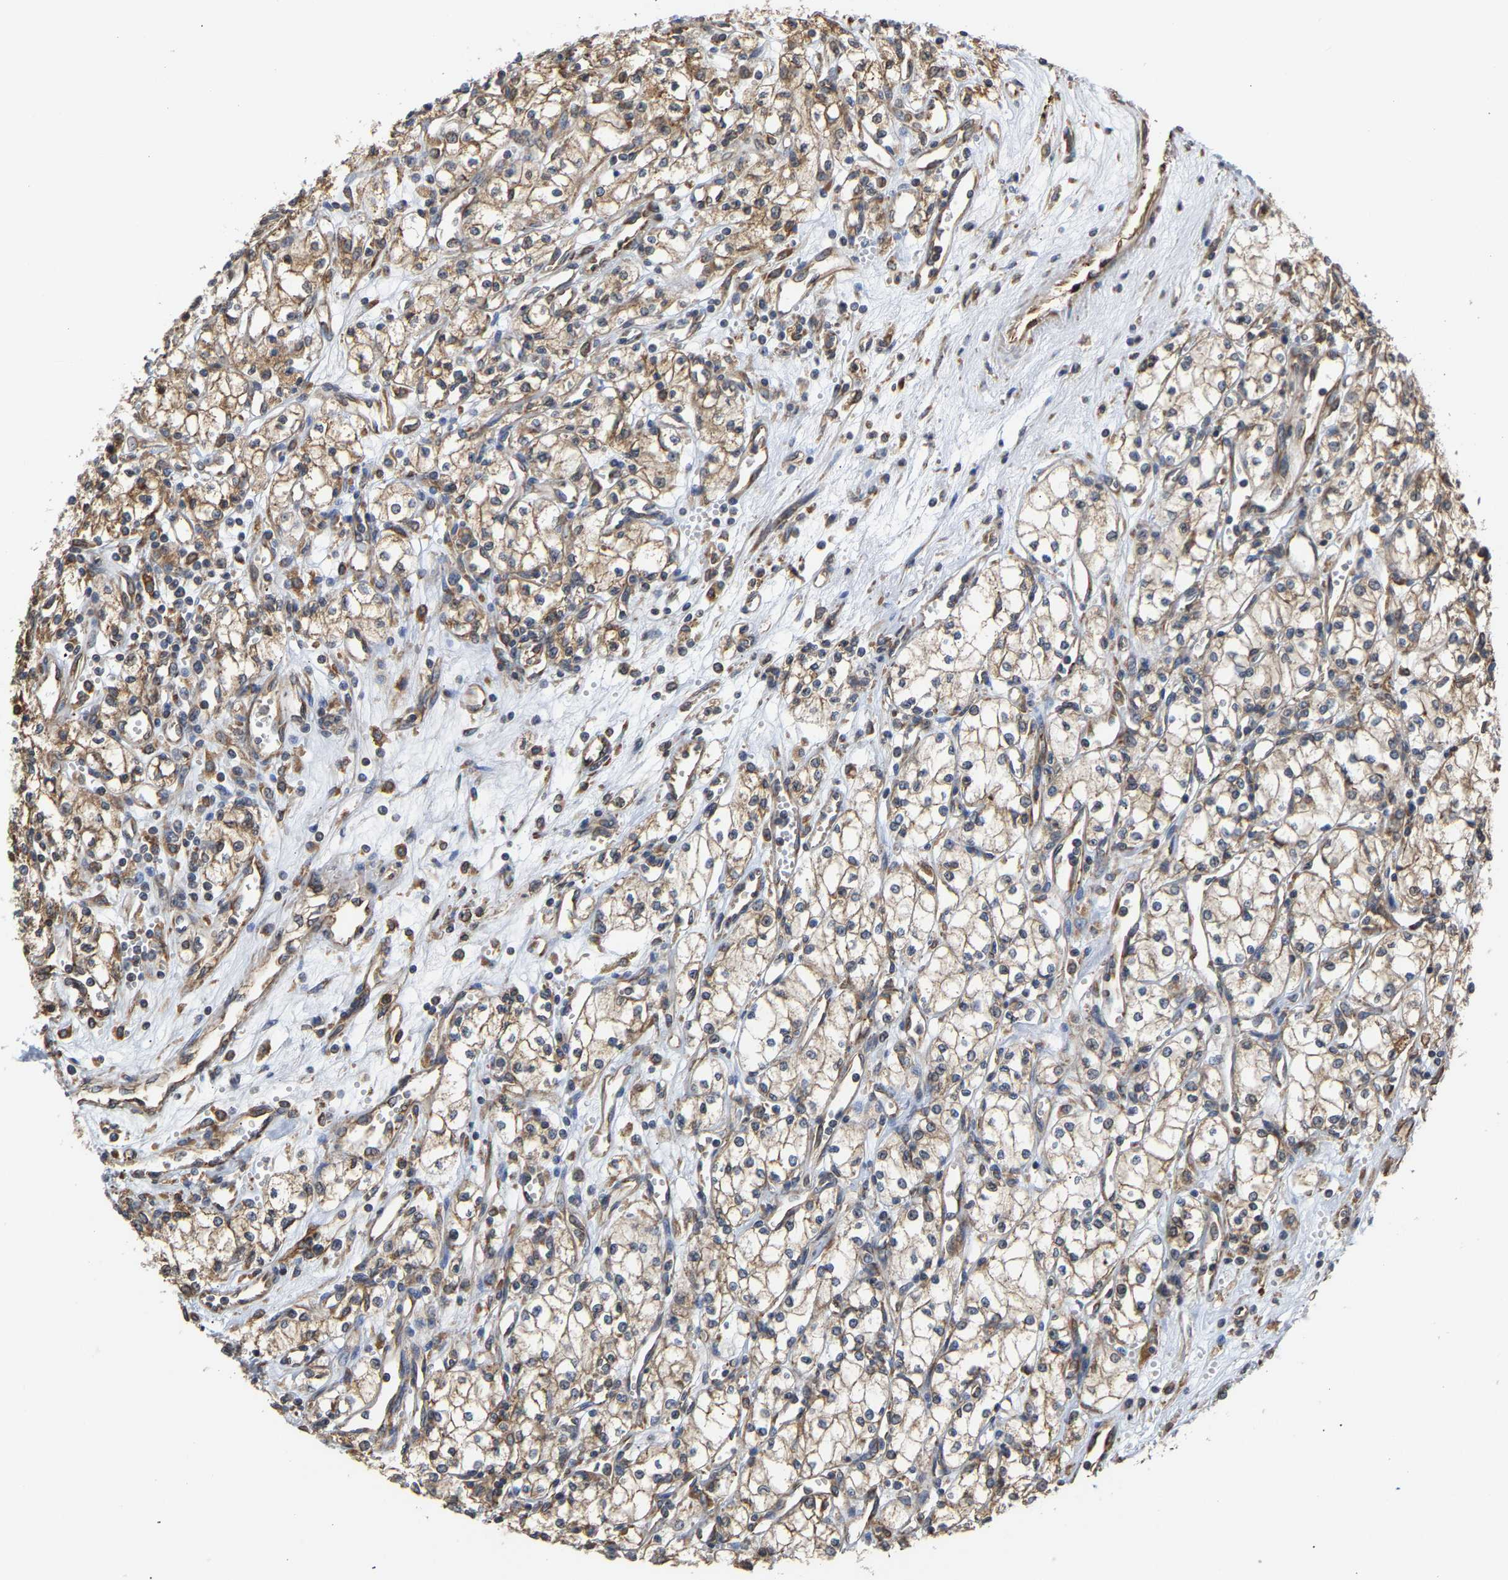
{"staining": {"intensity": "weak", "quantity": ">75%", "location": "cytoplasmic/membranous"}, "tissue": "renal cancer", "cell_type": "Tumor cells", "image_type": "cancer", "snomed": [{"axis": "morphology", "description": "Adenocarcinoma, NOS"}, {"axis": "topography", "description": "Kidney"}], "caption": "This image reveals IHC staining of adenocarcinoma (renal), with low weak cytoplasmic/membranous positivity in approximately >75% of tumor cells.", "gene": "ARAP1", "patient": {"sex": "male", "age": 59}}